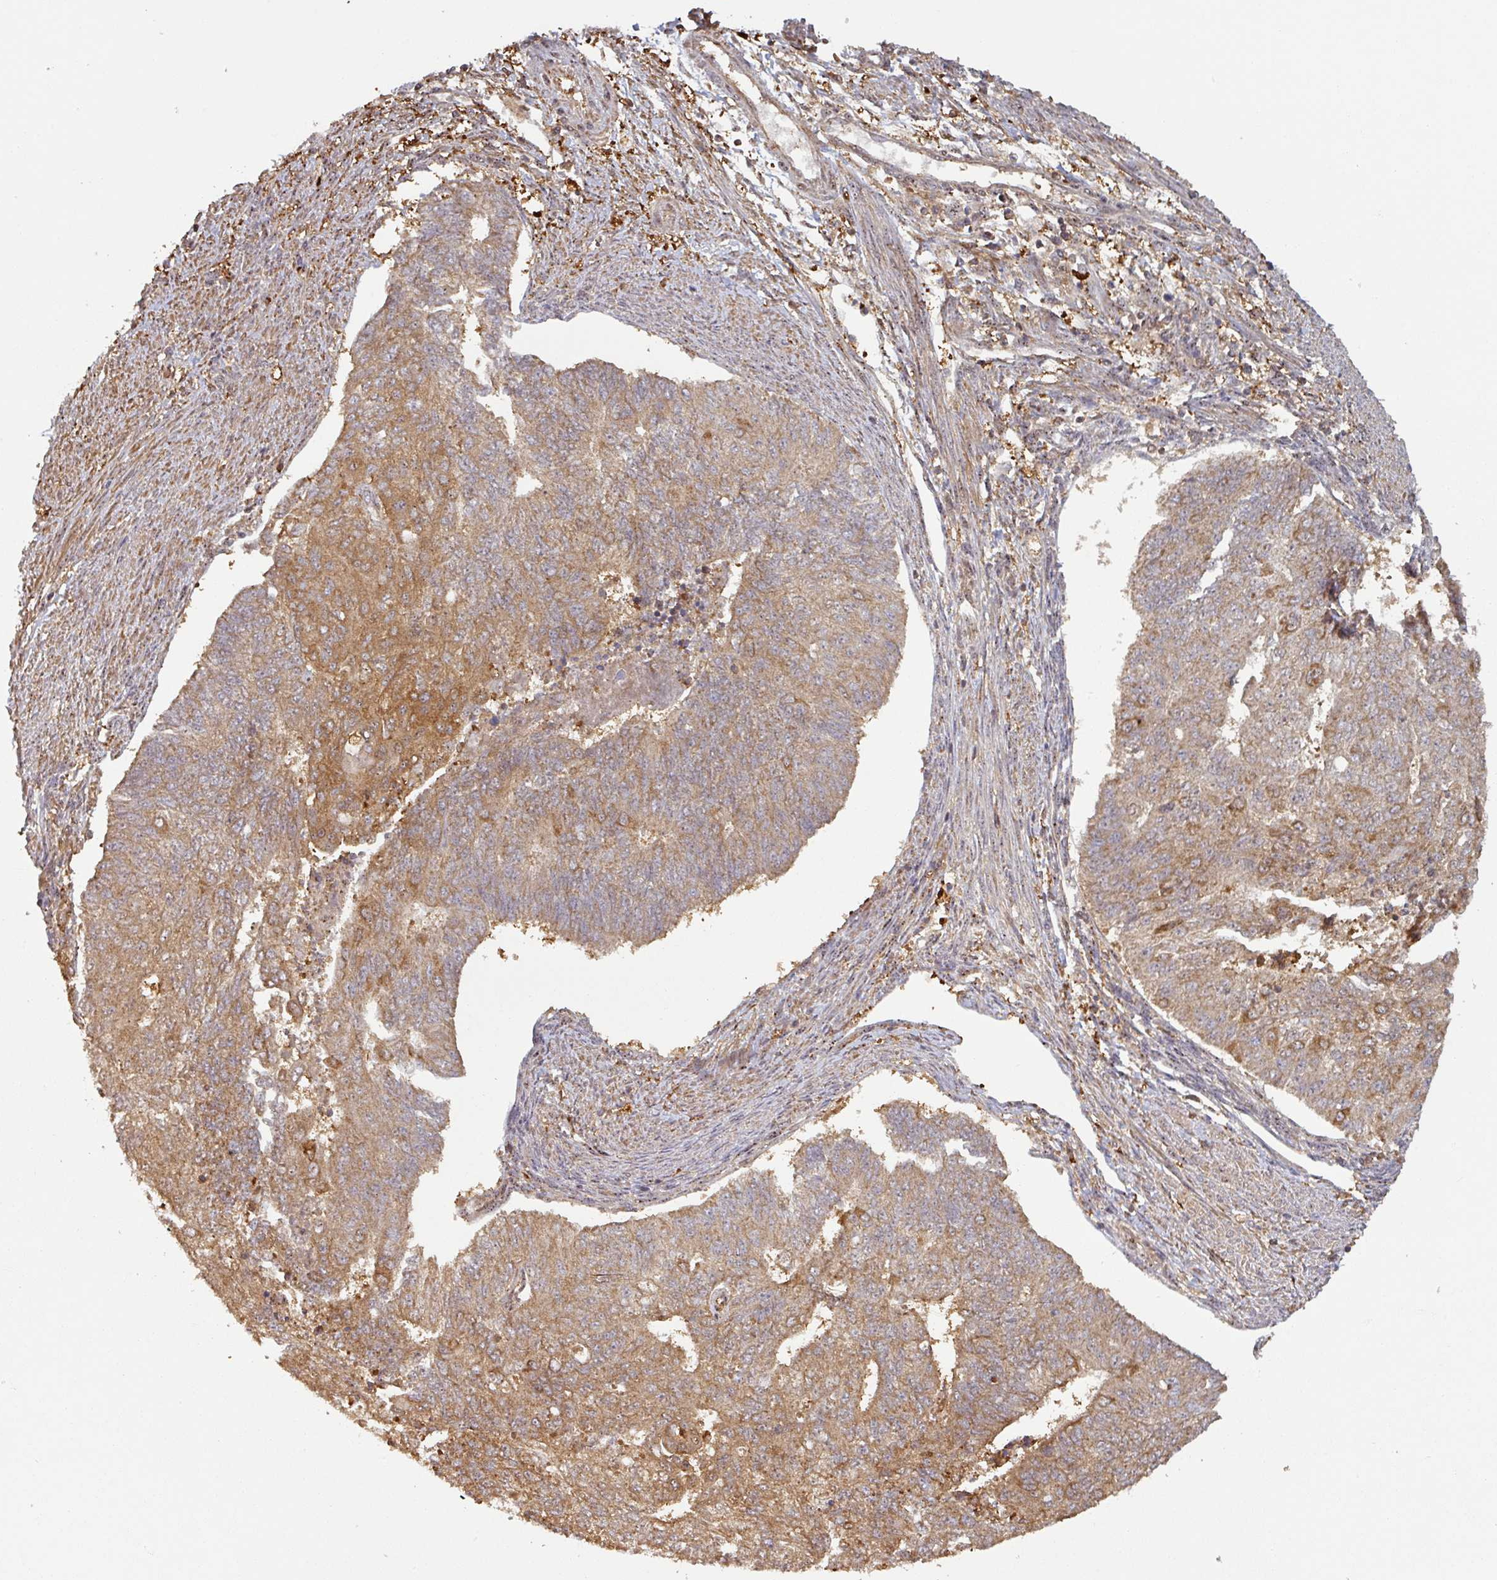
{"staining": {"intensity": "moderate", "quantity": ">75%", "location": "cytoplasmic/membranous"}, "tissue": "endometrial cancer", "cell_type": "Tumor cells", "image_type": "cancer", "snomed": [{"axis": "morphology", "description": "Adenocarcinoma, NOS"}, {"axis": "topography", "description": "Endometrium"}], "caption": "High-magnification brightfield microscopy of adenocarcinoma (endometrial) stained with DAB (3,3'-diaminobenzidine) (brown) and counterstained with hematoxylin (blue). tumor cells exhibit moderate cytoplasmic/membranous expression is identified in about>75% of cells.", "gene": "ZNF322", "patient": {"sex": "female", "age": 32}}